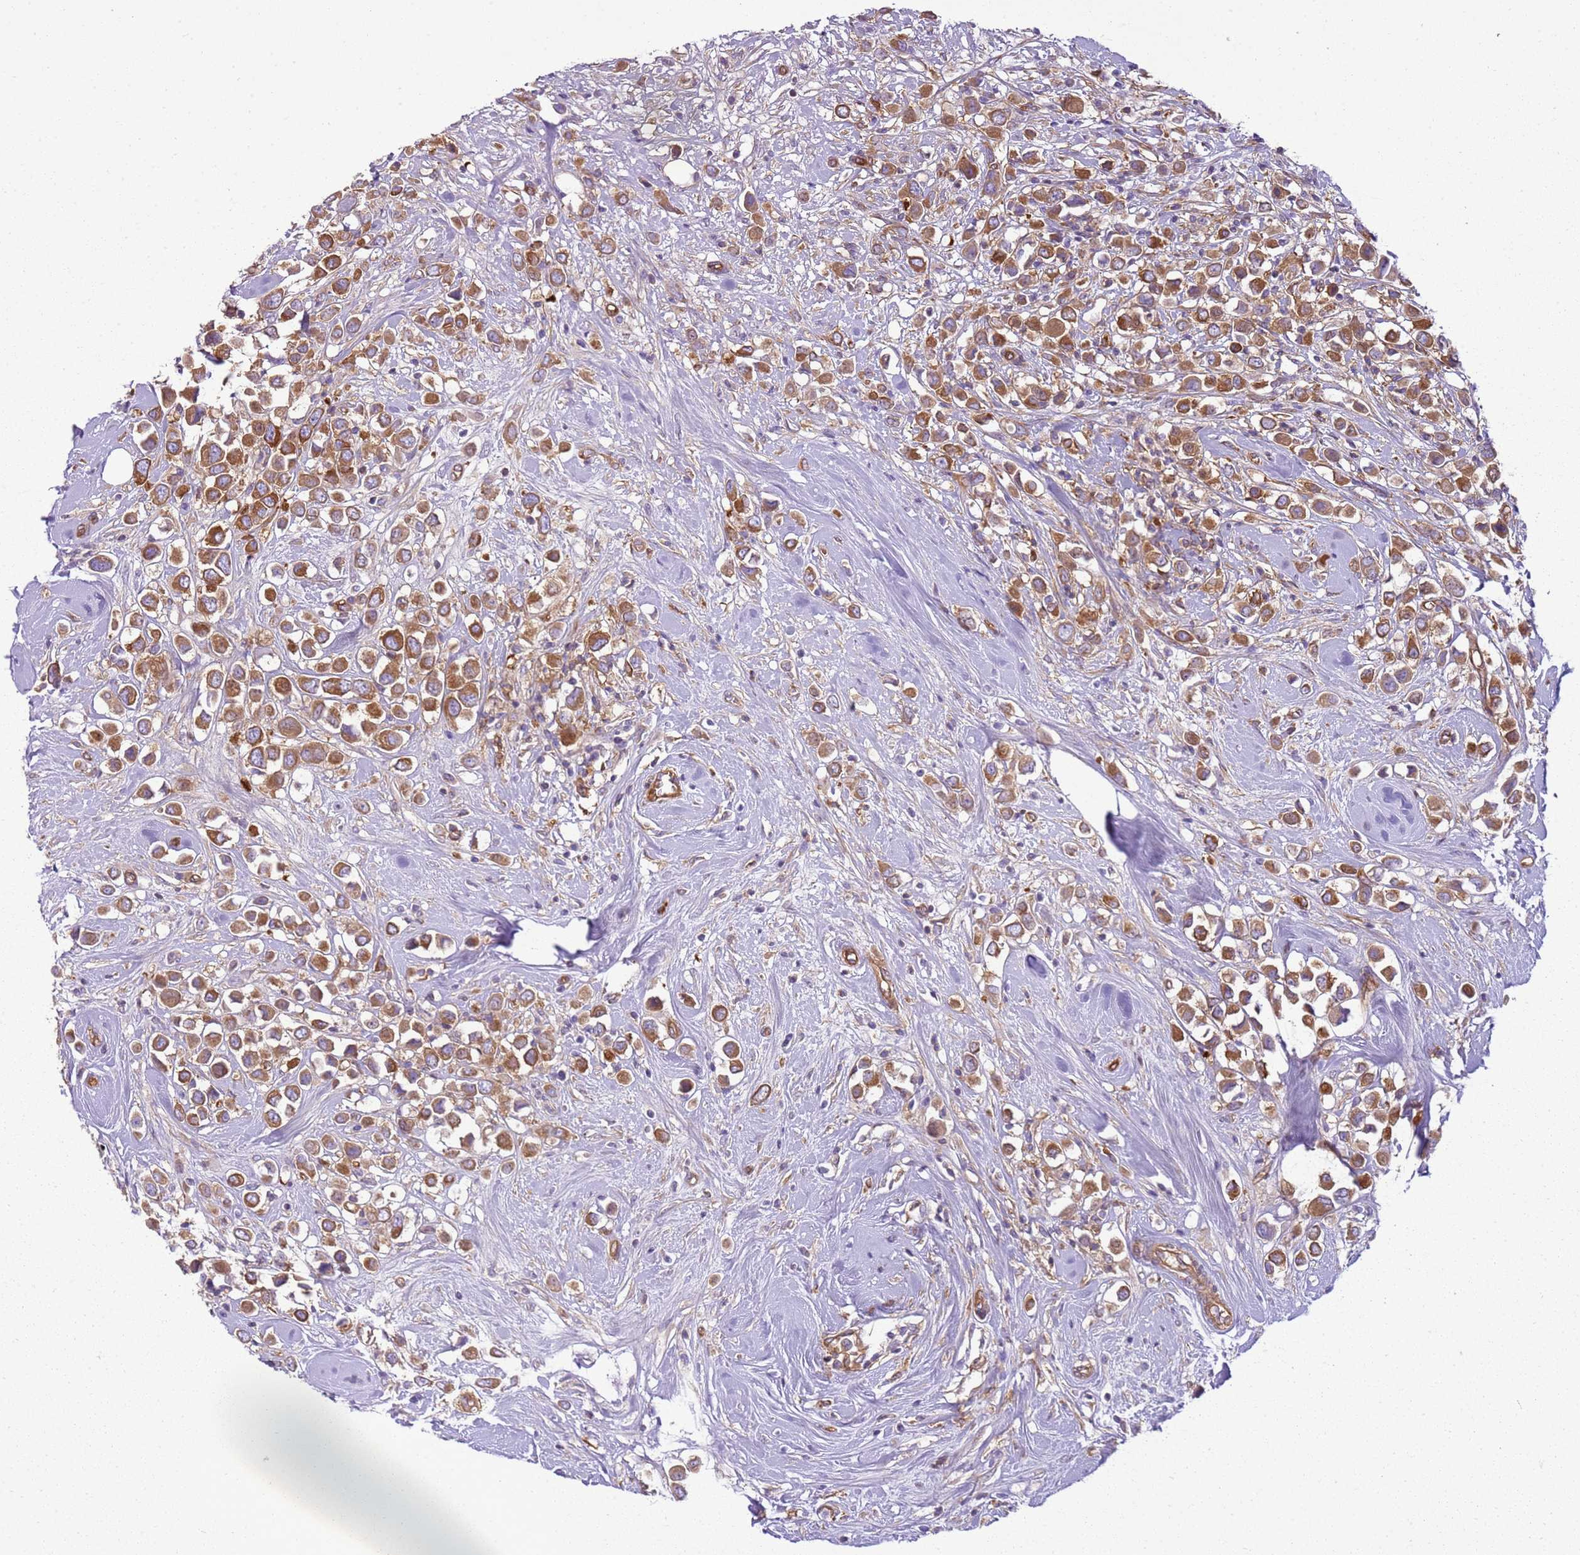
{"staining": {"intensity": "strong", "quantity": ">75%", "location": "cytoplasmic/membranous"}, "tissue": "breast cancer", "cell_type": "Tumor cells", "image_type": "cancer", "snomed": [{"axis": "morphology", "description": "Duct carcinoma"}, {"axis": "topography", "description": "Breast"}], "caption": "Tumor cells exhibit strong cytoplasmic/membranous staining in about >75% of cells in breast intraductal carcinoma. (DAB = brown stain, brightfield microscopy at high magnification).", "gene": "SNX21", "patient": {"sex": "female", "age": 61}}